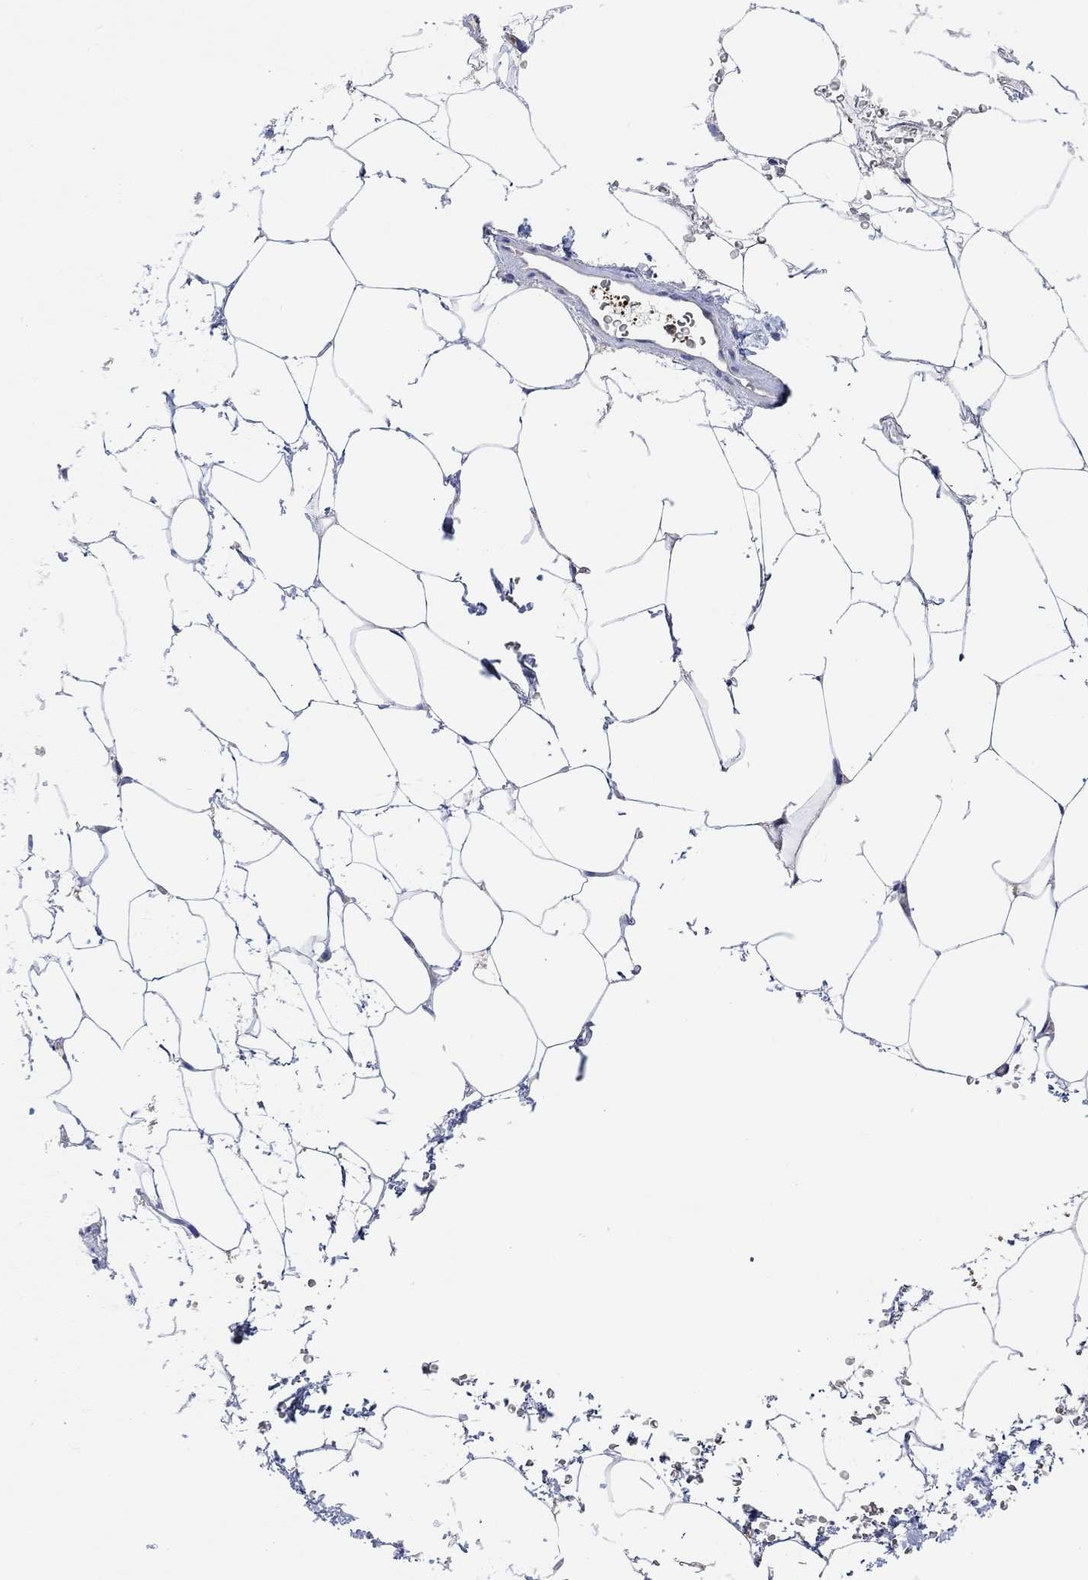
{"staining": {"intensity": "negative", "quantity": "none", "location": "none"}, "tissue": "adipose tissue", "cell_type": "Adipocytes", "image_type": "normal", "snomed": [{"axis": "morphology", "description": "Normal tissue, NOS"}, {"axis": "topography", "description": "Soft tissue"}, {"axis": "topography", "description": "Adipose tissue"}, {"axis": "topography", "description": "Vascular tissue"}, {"axis": "topography", "description": "Peripheral nerve tissue"}], "caption": "The histopathology image displays no significant staining in adipocytes of adipose tissue.", "gene": "PMFBP1", "patient": {"sex": "male", "age": 68}}